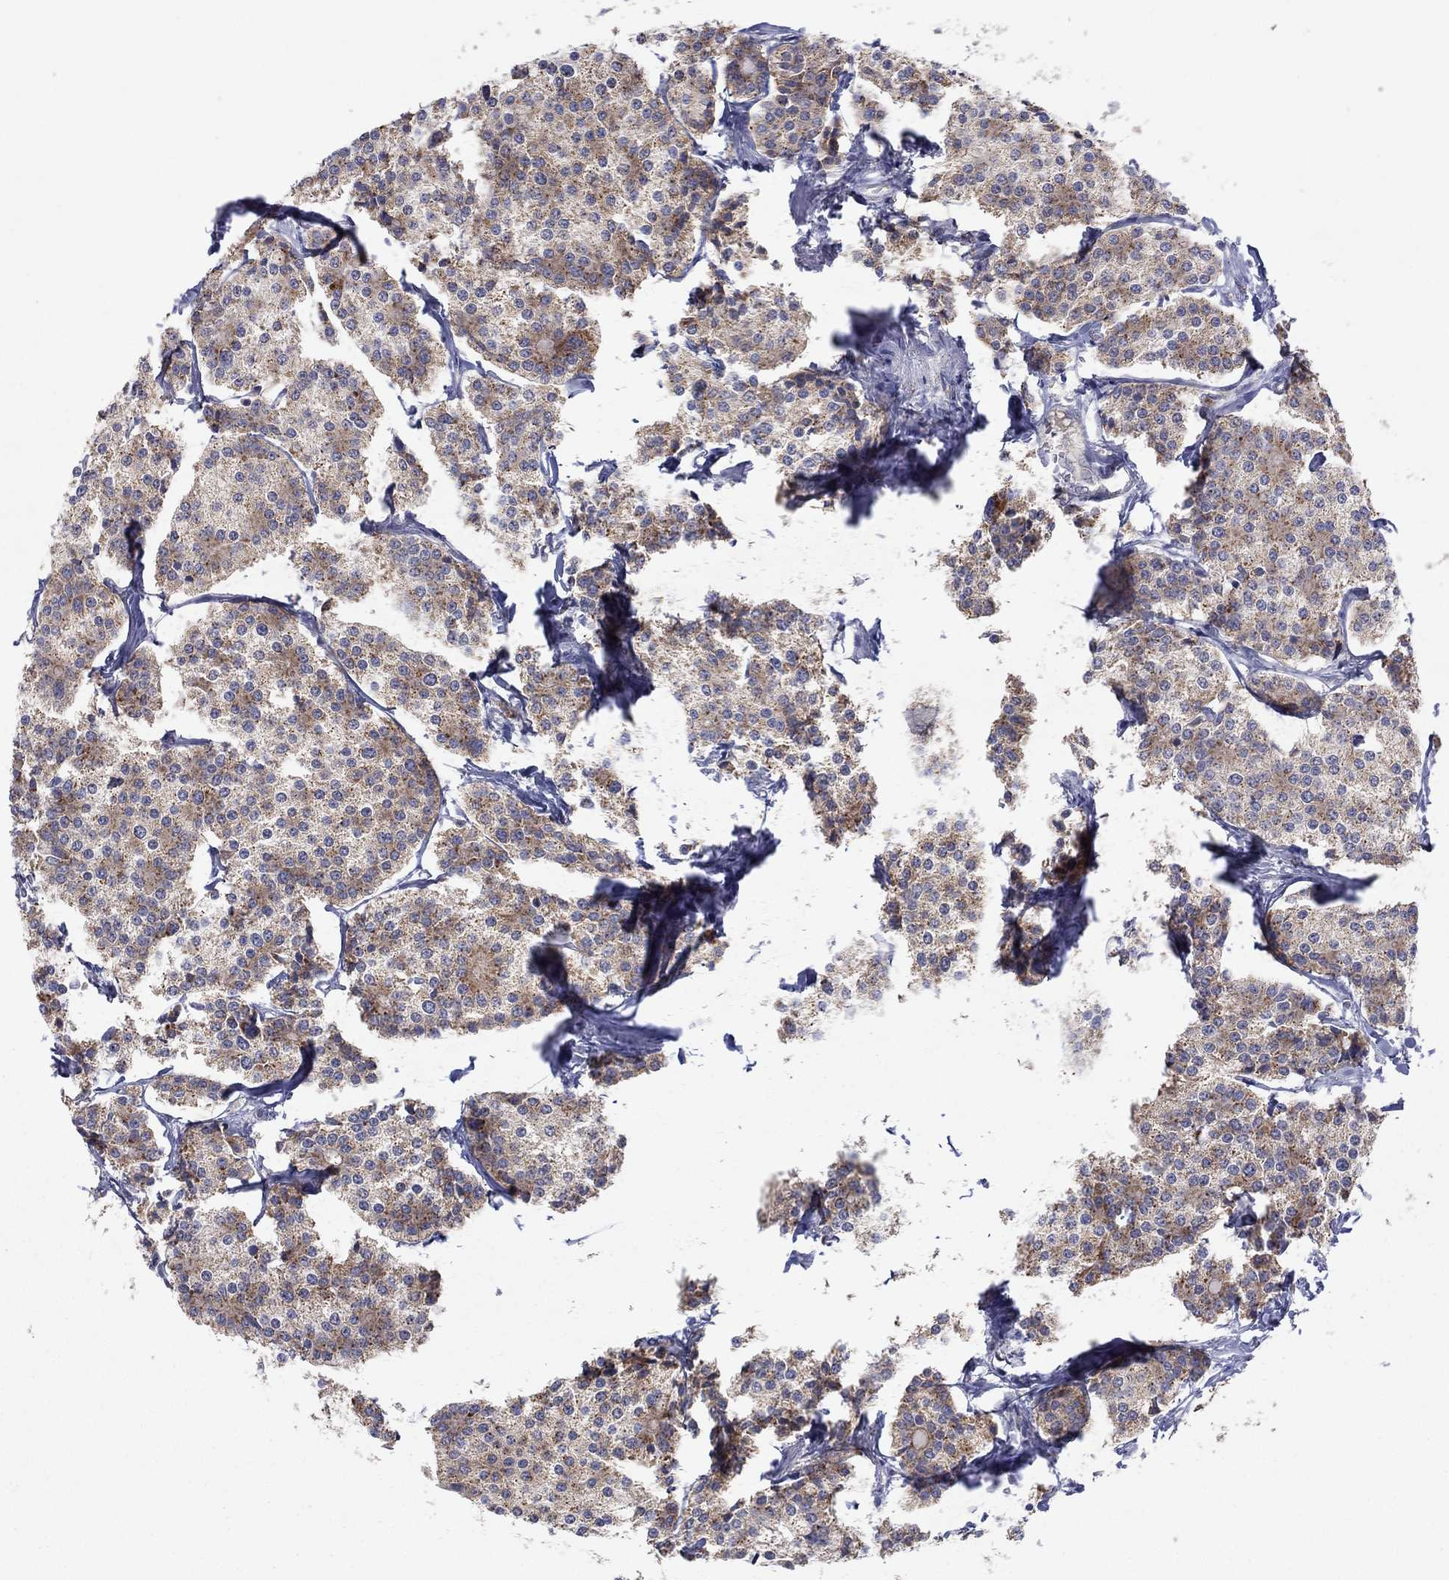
{"staining": {"intensity": "moderate", "quantity": "<25%", "location": "cytoplasmic/membranous"}, "tissue": "carcinoid", "cell_type": "Tumor cells", "image_type": "cancer", "snomed": [{"axis": "morphology", "description": "Carcinoid, malignant, NOS"}, {"axis": "topography", "description": "Small intestine"}], "caption": "An image of human malignant carcinoid stained for a protein reveals moderate cytoplasmic/membranous brown staining in tumor cells. The staining was performed using DAB (3,3'-diaminobenzidine) to visualize the protein expression in brown, while the nuclei were stained in blue with hematoxylin (Magnification: 20x).", "gene": "CRACDL", "patient": {"sex": "female", "age": 65}}